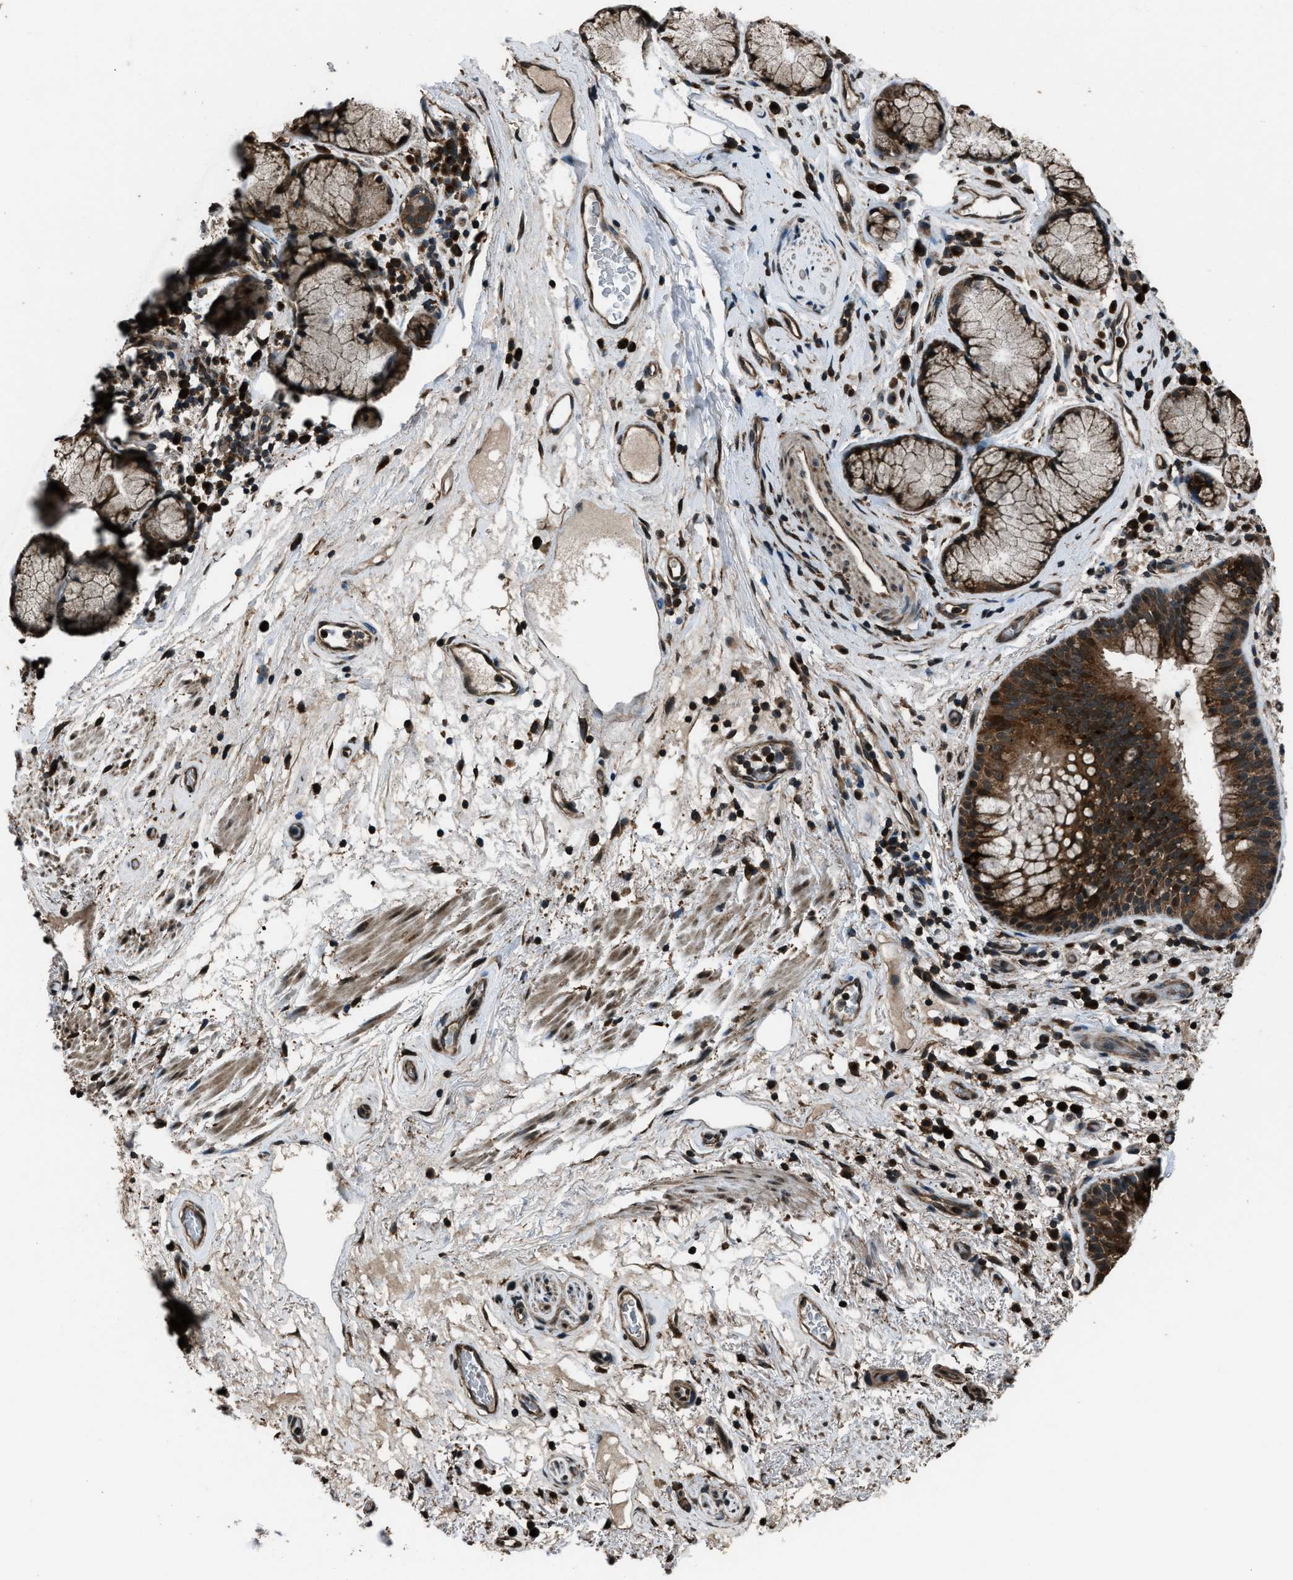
{"staining": {"intensity": "strong", "quantity": ">75%", "location": "cytoplasmic/membranous,nuclear"}, "tissue": "bronchus", "cell_type": "Respiratory epithelial cells", "image_type": "normal", "snomed": [{"axis": "morphology", "description": "Normal tissue, NOS"}, {"axis": "morphology", "description": "Inflammation, NOS"}, {"axis": "topography", "description": "Cartilage tissue"}, {"axis": "topography", "description": "Bronchus"}], "caption": "An IHC image of benign tissue is shown. Protein staining in brown labels strong cytoplasmic/membranous,nuclear positivity in bronchus within respiratory epithelial cells. (DAB (3,3'-diaminobenzidine) IHC, brown staining for protein, blue staining for nuclei).", "gene": "TRIM4", "patient": {"sex": "male", "age": 77}}